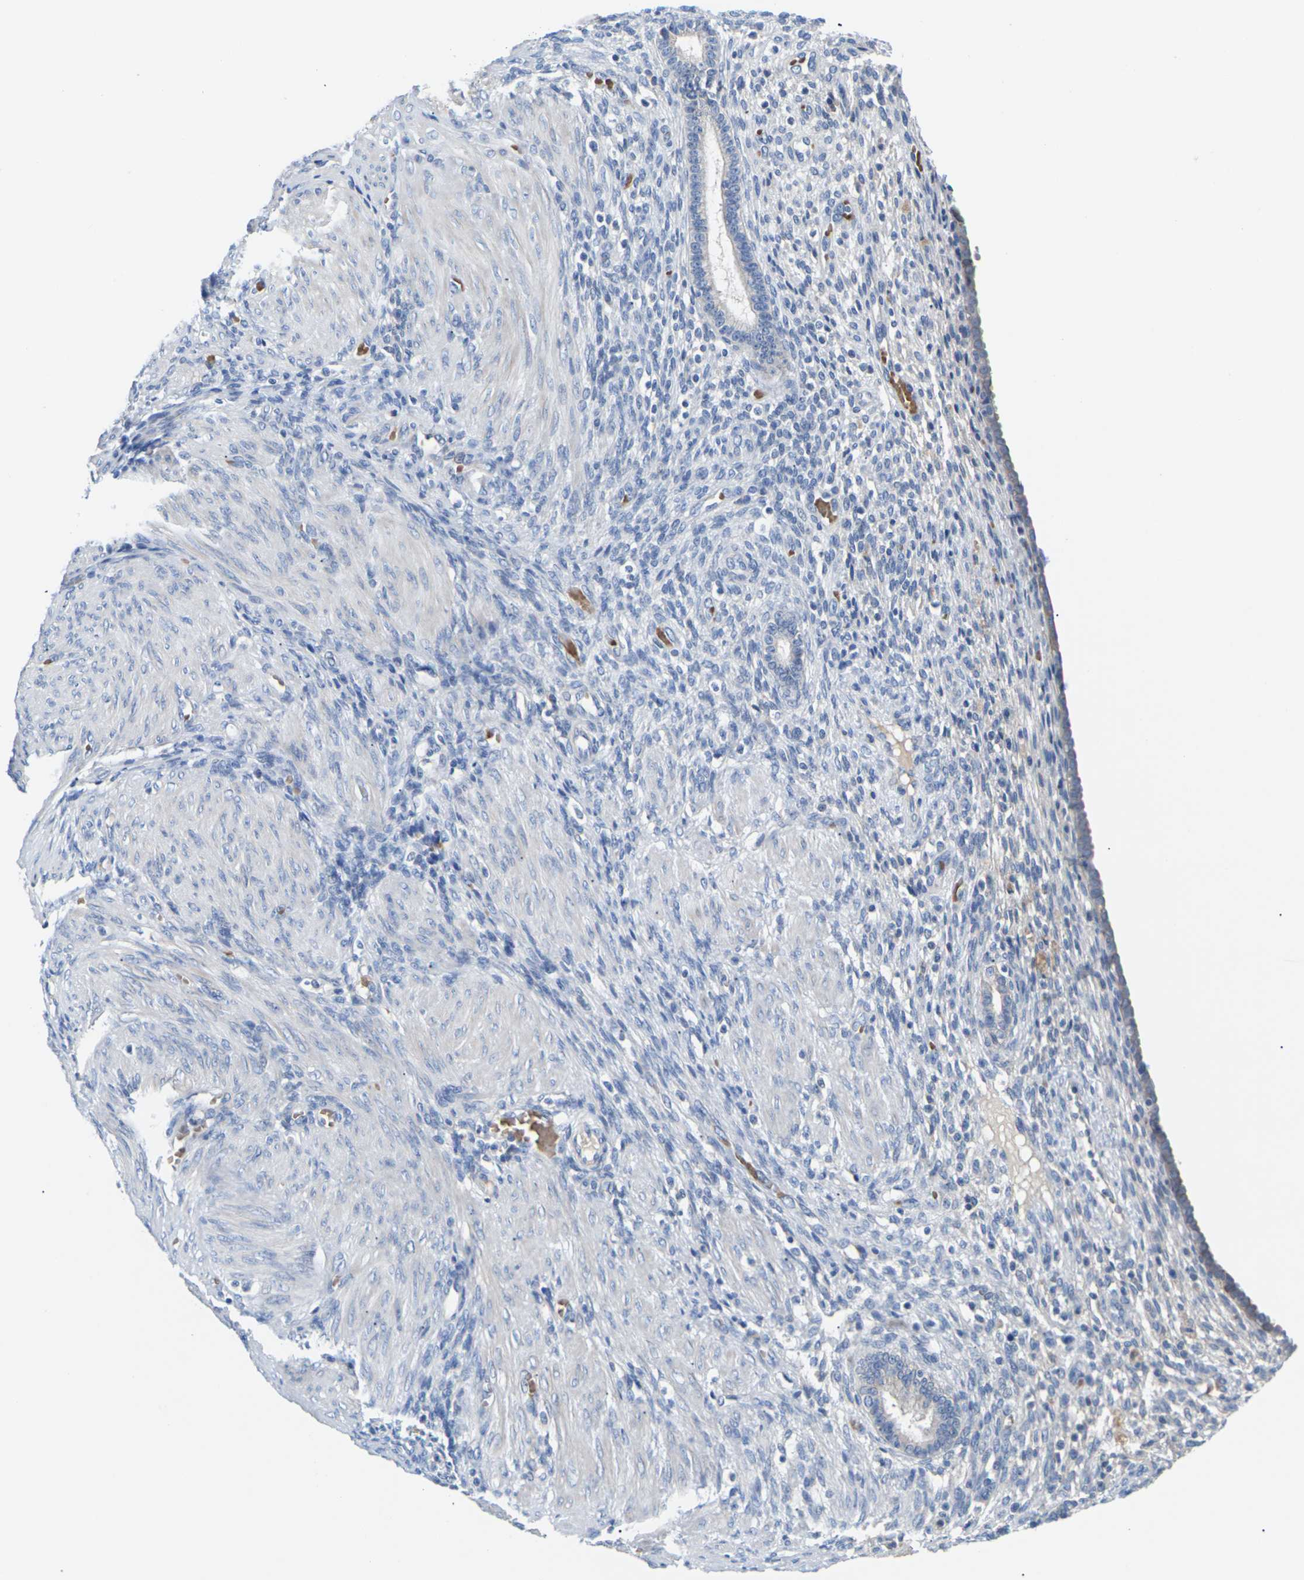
{"staining": {"intensity": "negative", "quantity": "none", "location": "none"}, "tissue": "endometrium", "cell_type": "Cells in endometrial stroma", "image_type": "normal", "snomed": [{"axis": "morphology", "description": "Normal tissue, NOS"}, {"axis": "topography", "description": "Endometrium"}], "caption": "Micrograph shows no protein staining in cells in endometrial stroma of unremarkable endometrium. Nuclei are stained in blue.", "gene": "TMCO4", "patient": {"sex": "female", "age": 72}}